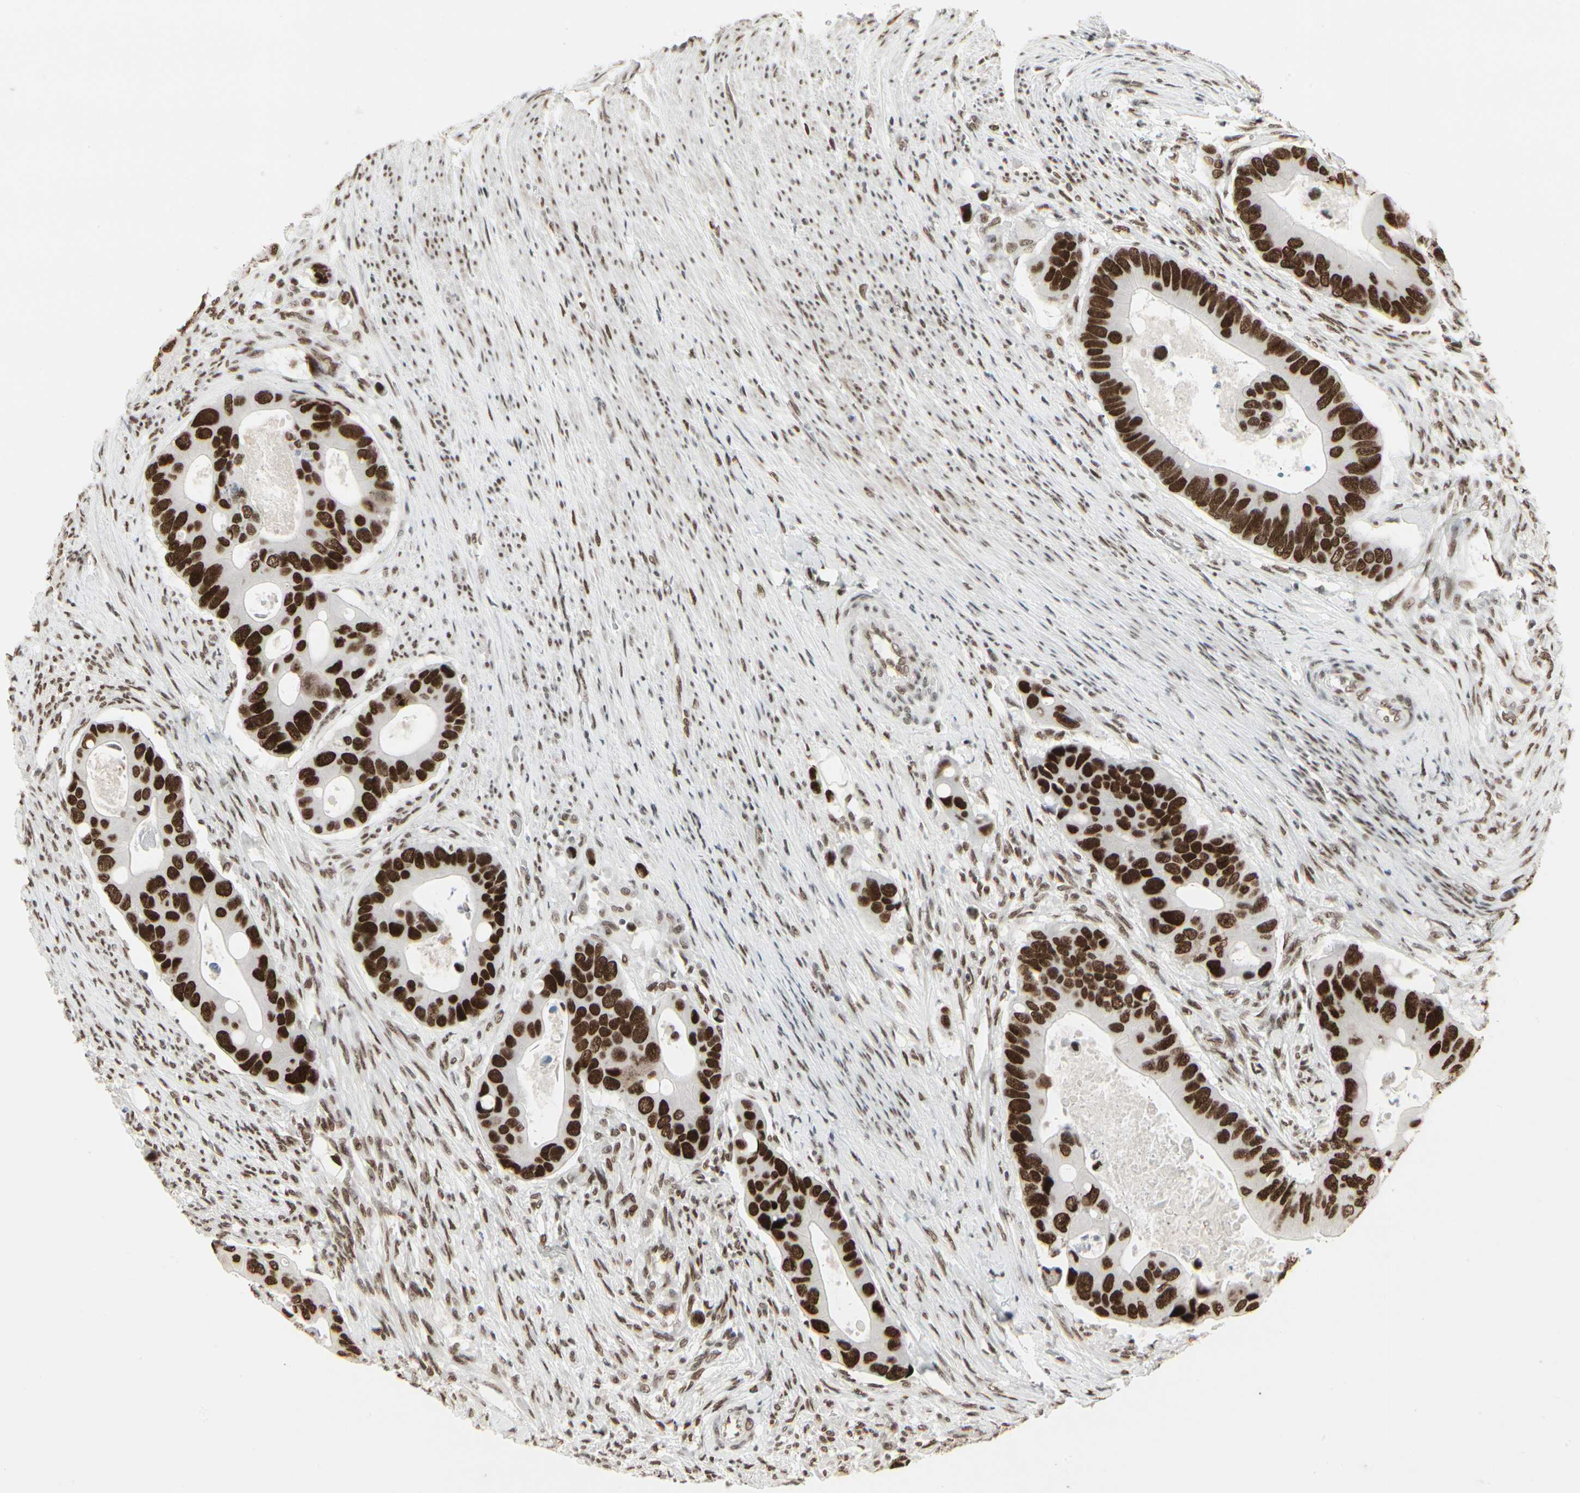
{"staining": {"intensity": "strong", "quantity": ">75%", "location": "nuclear"}, "tissue": "colorectal cancer", "cell_type": "Tumor cells", "image_type": "cancer", "snomed": [{"axis": "morphology", "description": "Adenocarcinoma, NOS"}, {"axis": "topography", "description": "Rectum"}], "caption": "Colorectal adenocarcinoma was stained to show a protein in brown. There is high levels of strong nuclear staining in about >75% of tumor cells.", "gene": "HMG20A", "patient": {"sex": "female", "age": 57}}